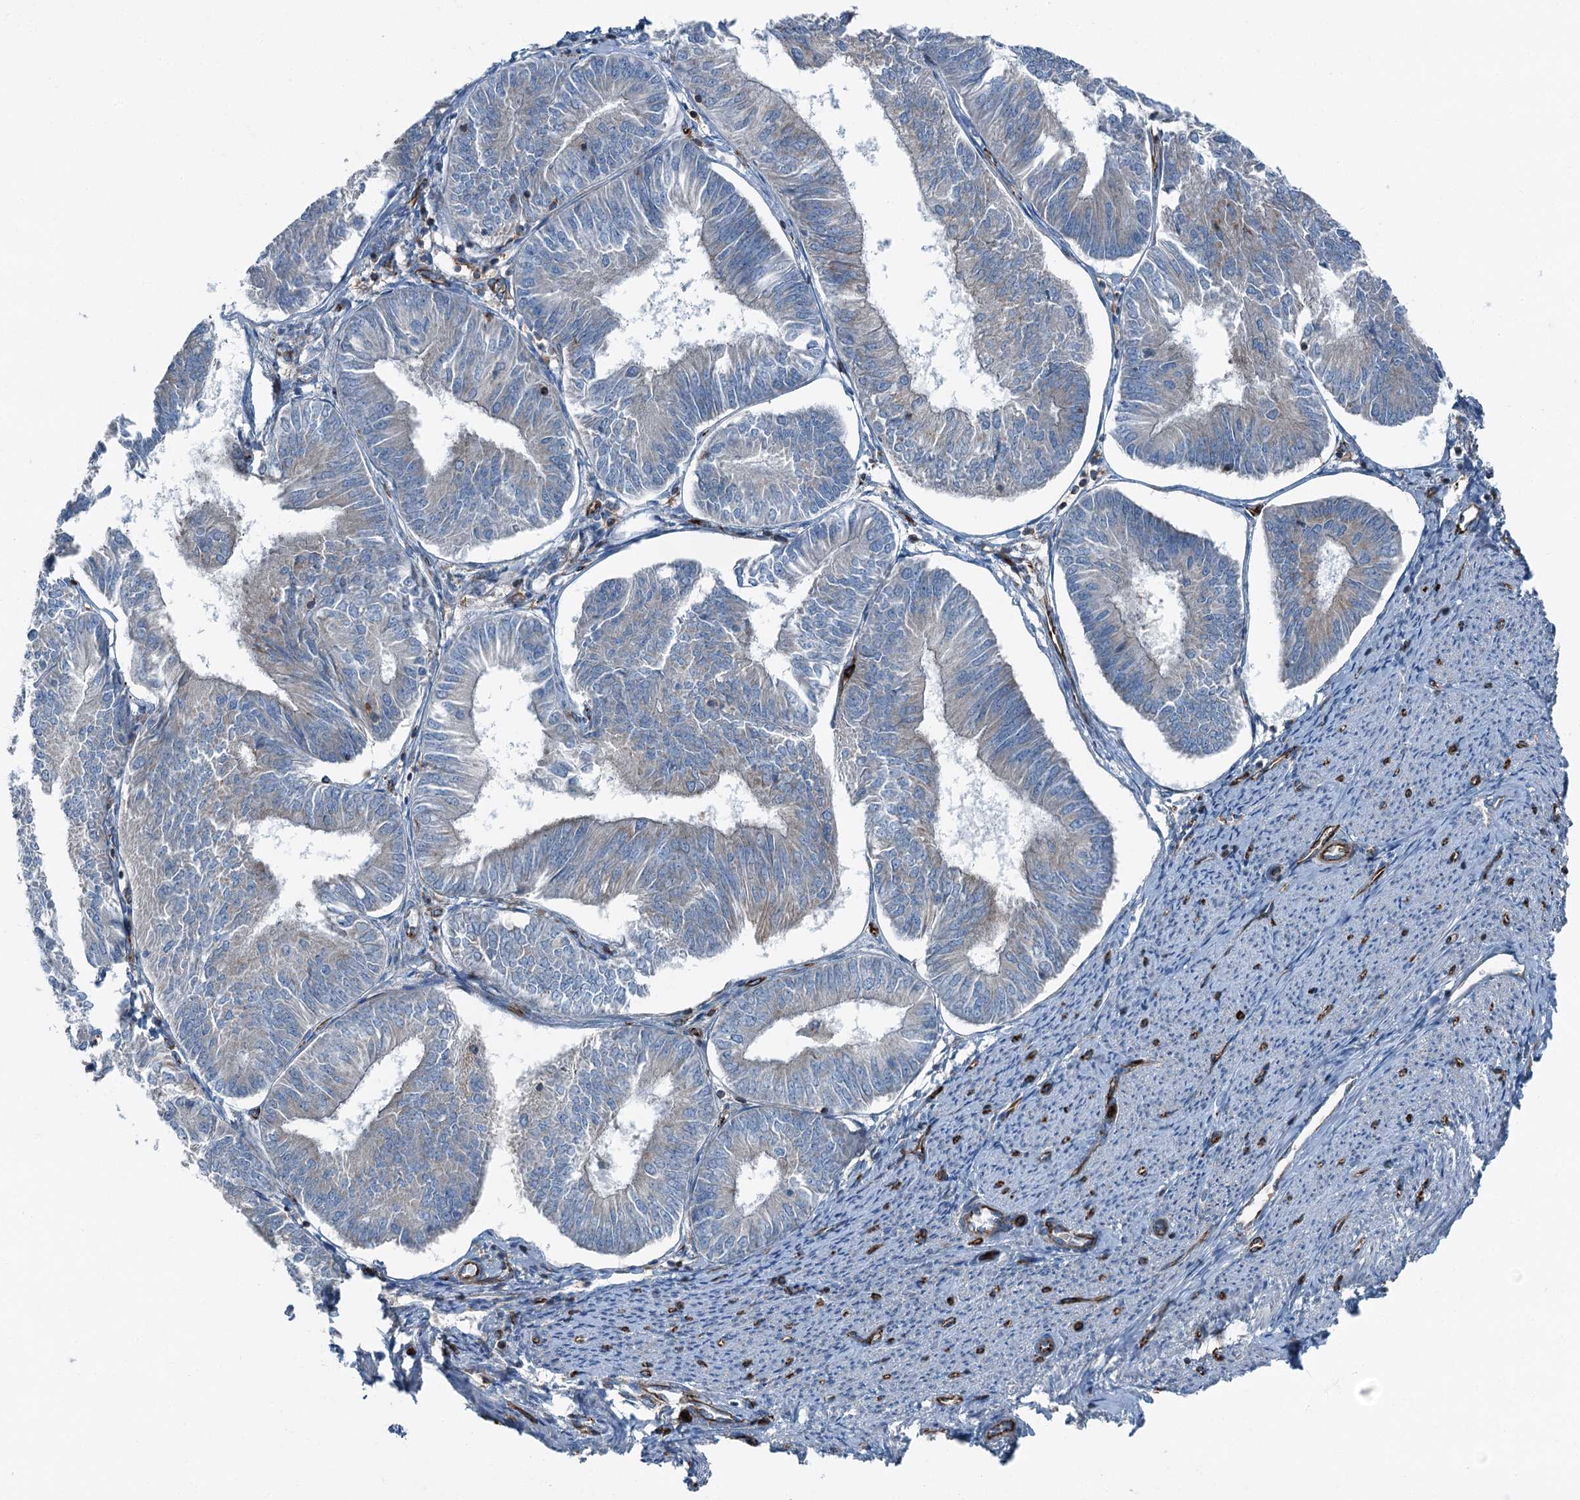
{"staining": {"intensity": "weak", "quantity": "<25%", "location": "cytoplasmic/membranous"}, "tissue": "endometrial cancer", "cell_type": "Tumor cells", "image_type": "cancer", "snomed": [{"axis": "morphology", "description": "Adenocarcinoma, NOS"}, {"axis": "topography", "description": "Endometrium"}], "caption": "Endometrial cancer was stained to show a protein in brown. There is no significant staining in tumor cells.", "gene": "AXL", "patient": {"sex": "female", "age": 58}}